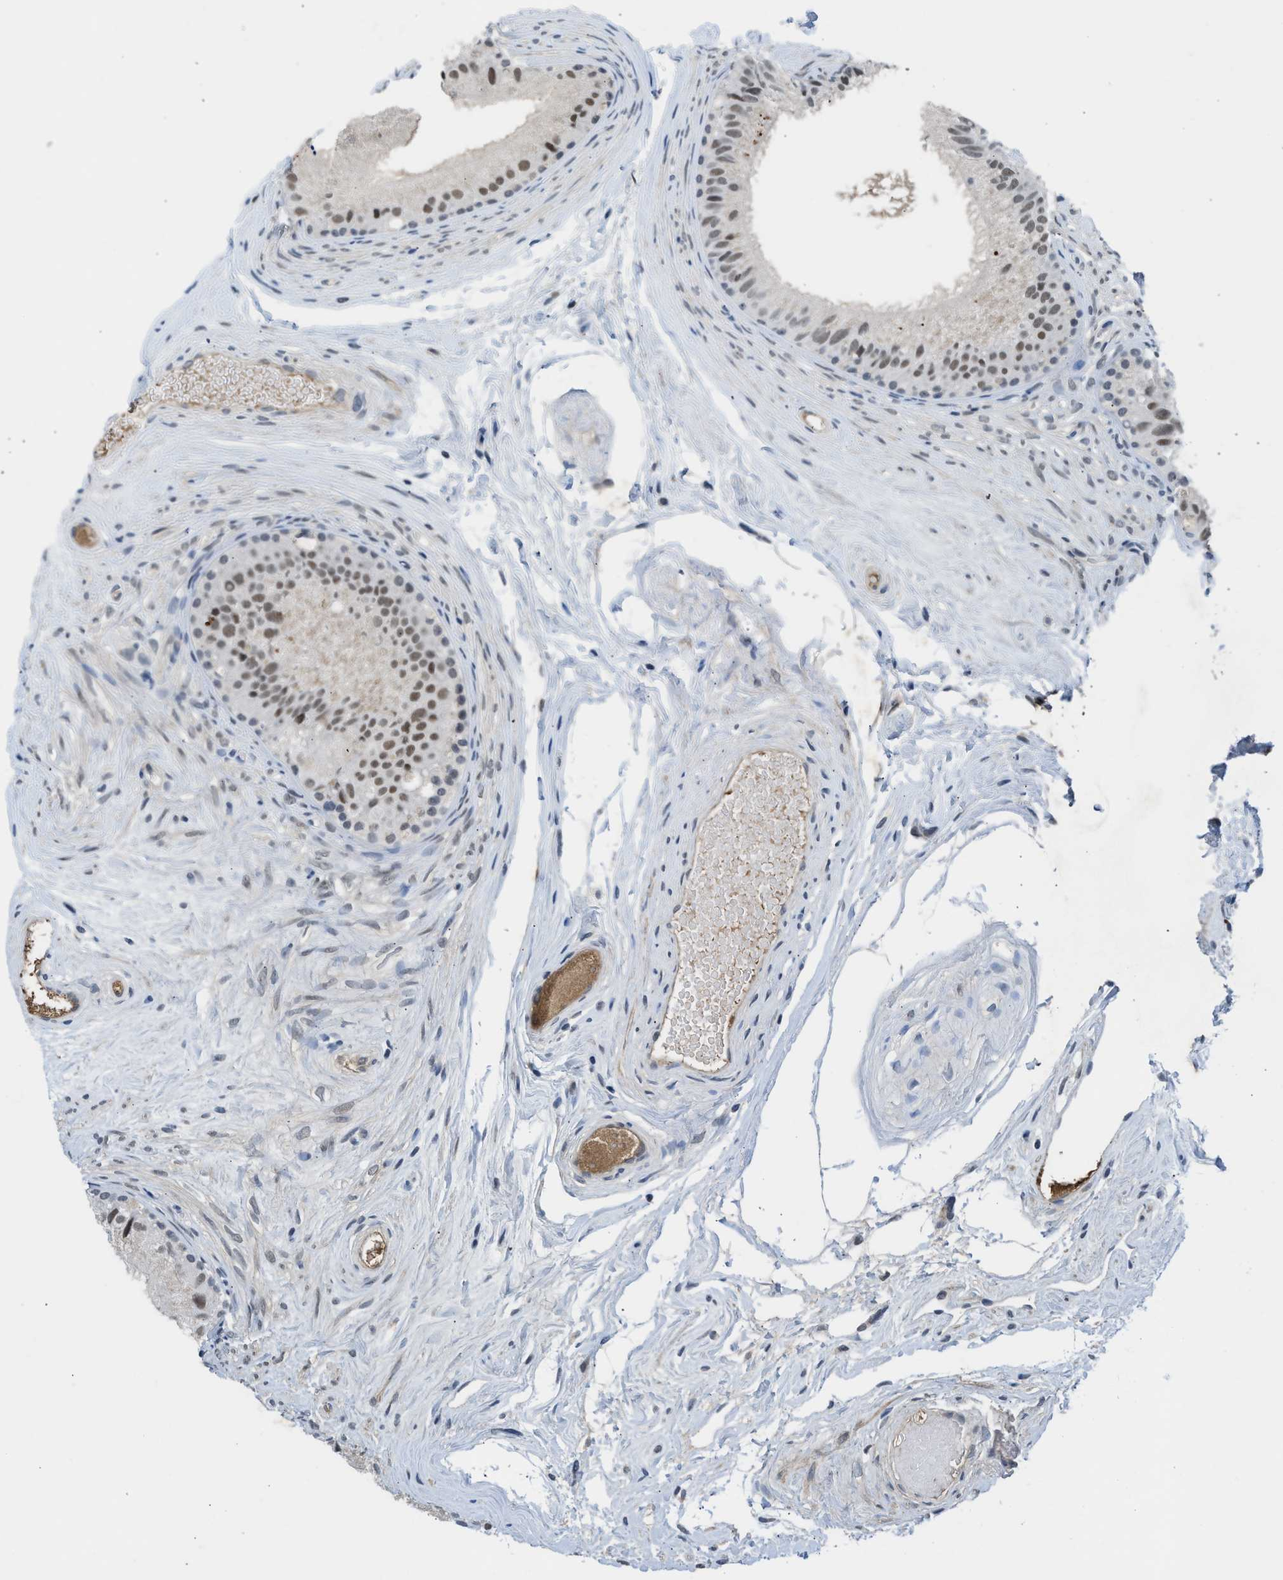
{"staining": {"intensity": "moderate", "quantity": ">75%", "location": "nuclear"}, "tissue": "epididymis", "cell_type": "Glandular cells", "image_type": "normal", "snomed": [{"axis": "morphology", "description": "Normal tissue, NOS"}, {"axis": "topography", "description": "Epididymis"}], "caption": "Immunohistochemistry (IHC) (DAB) staining of unremarkable epididymis displays moderate nuclear protein staining in about >75% of glandular cells.", "gene": "TERF2IP", "patient": {"sex": "male", "age": 56}}